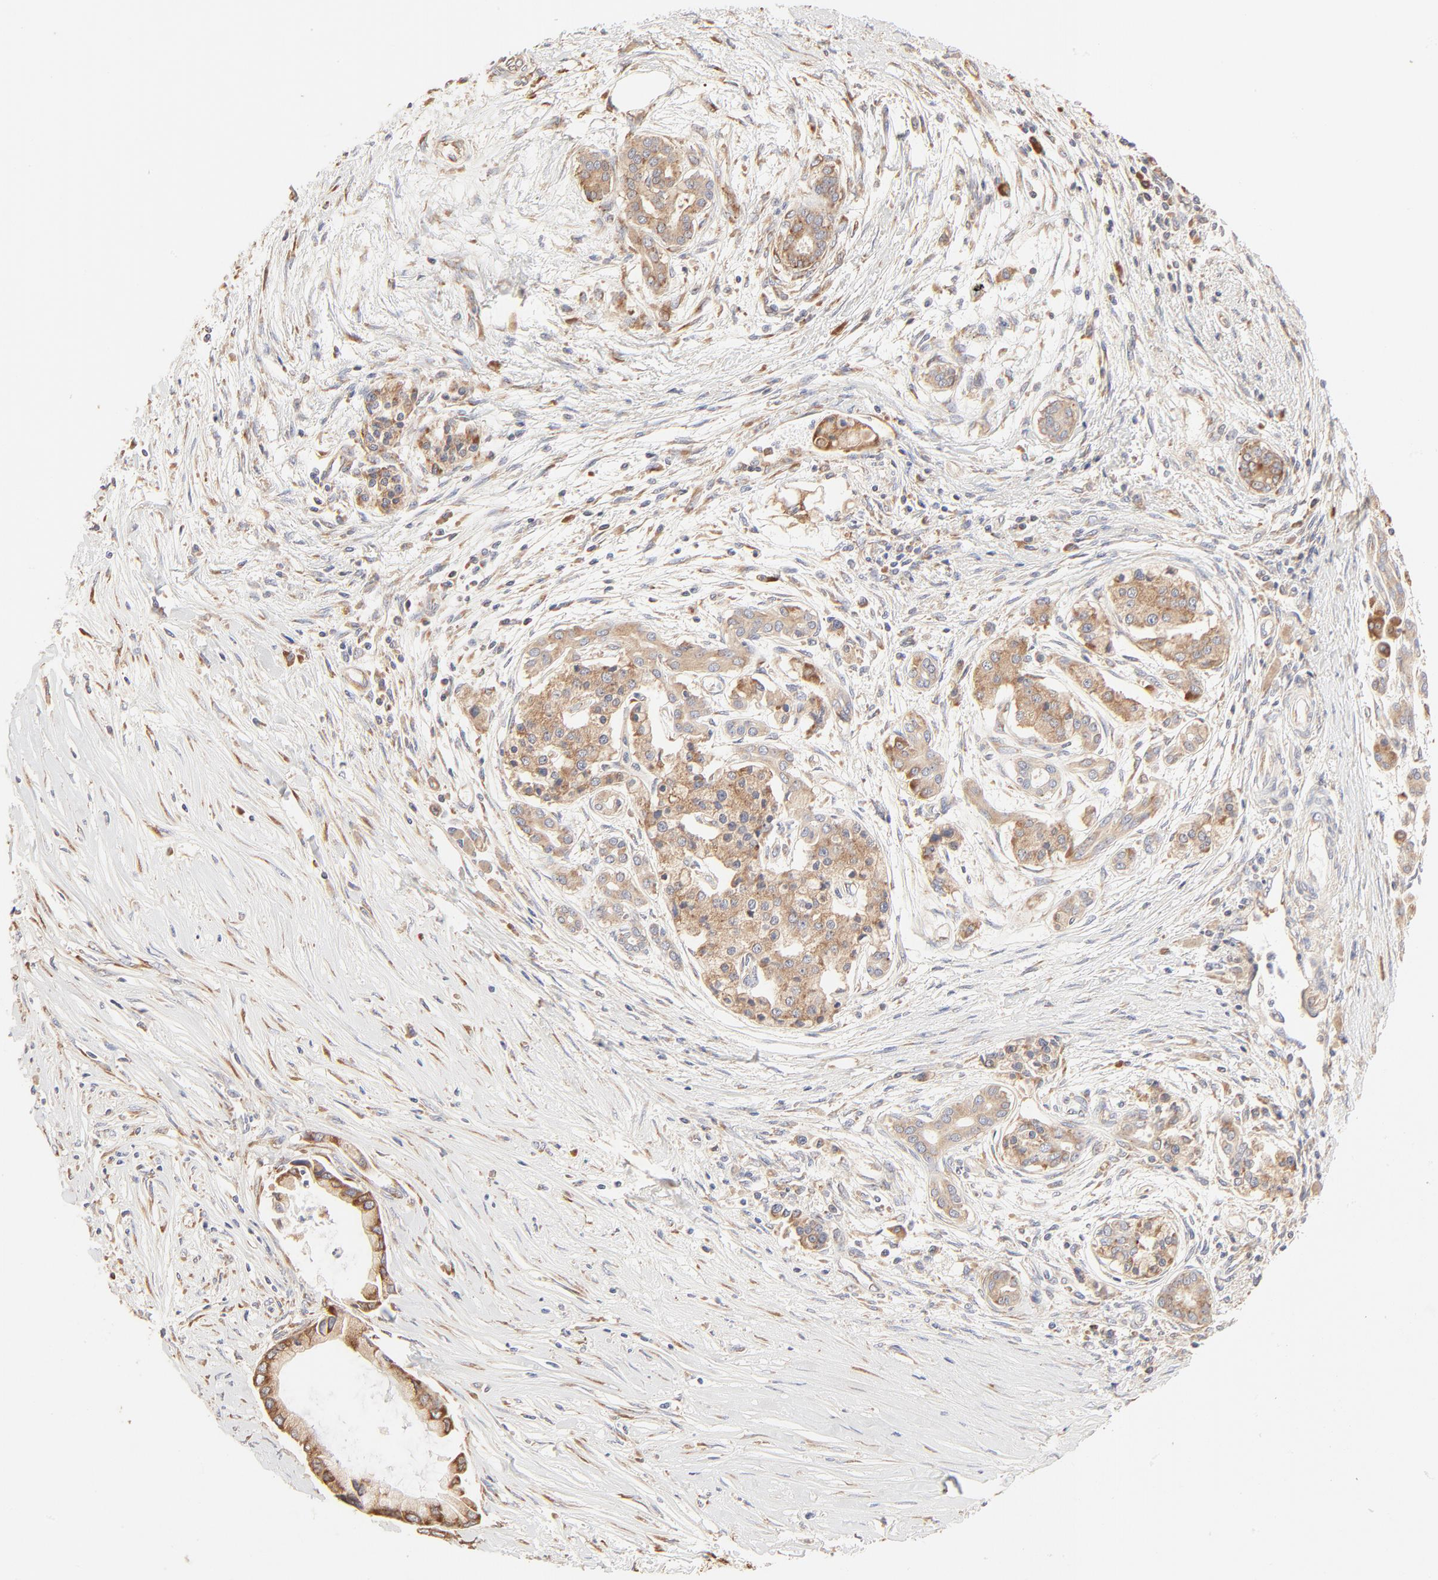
{"staining": {"intensity": "moderate", "quantity": ">75%", "location": "cytoplasmic/membranous"}, "tissue": "pancreatic cancer", "cell_type": "Tumor cells", "image_type": "cancer", "snomed": [{"axis": "morphology", "description": "Adenocarcinoma, NOS"}, {"axis": "topography", "description": "Pancreas"}], "caption": "The photomicrograph demonstrates a brown stain indicating the presence of a protein in the cytoplasmic/membranous of tumor cells in adenocarcinoma (pancreatic).", "gene": "RPS20", "patient": {"sex": "female", "age": 59}}